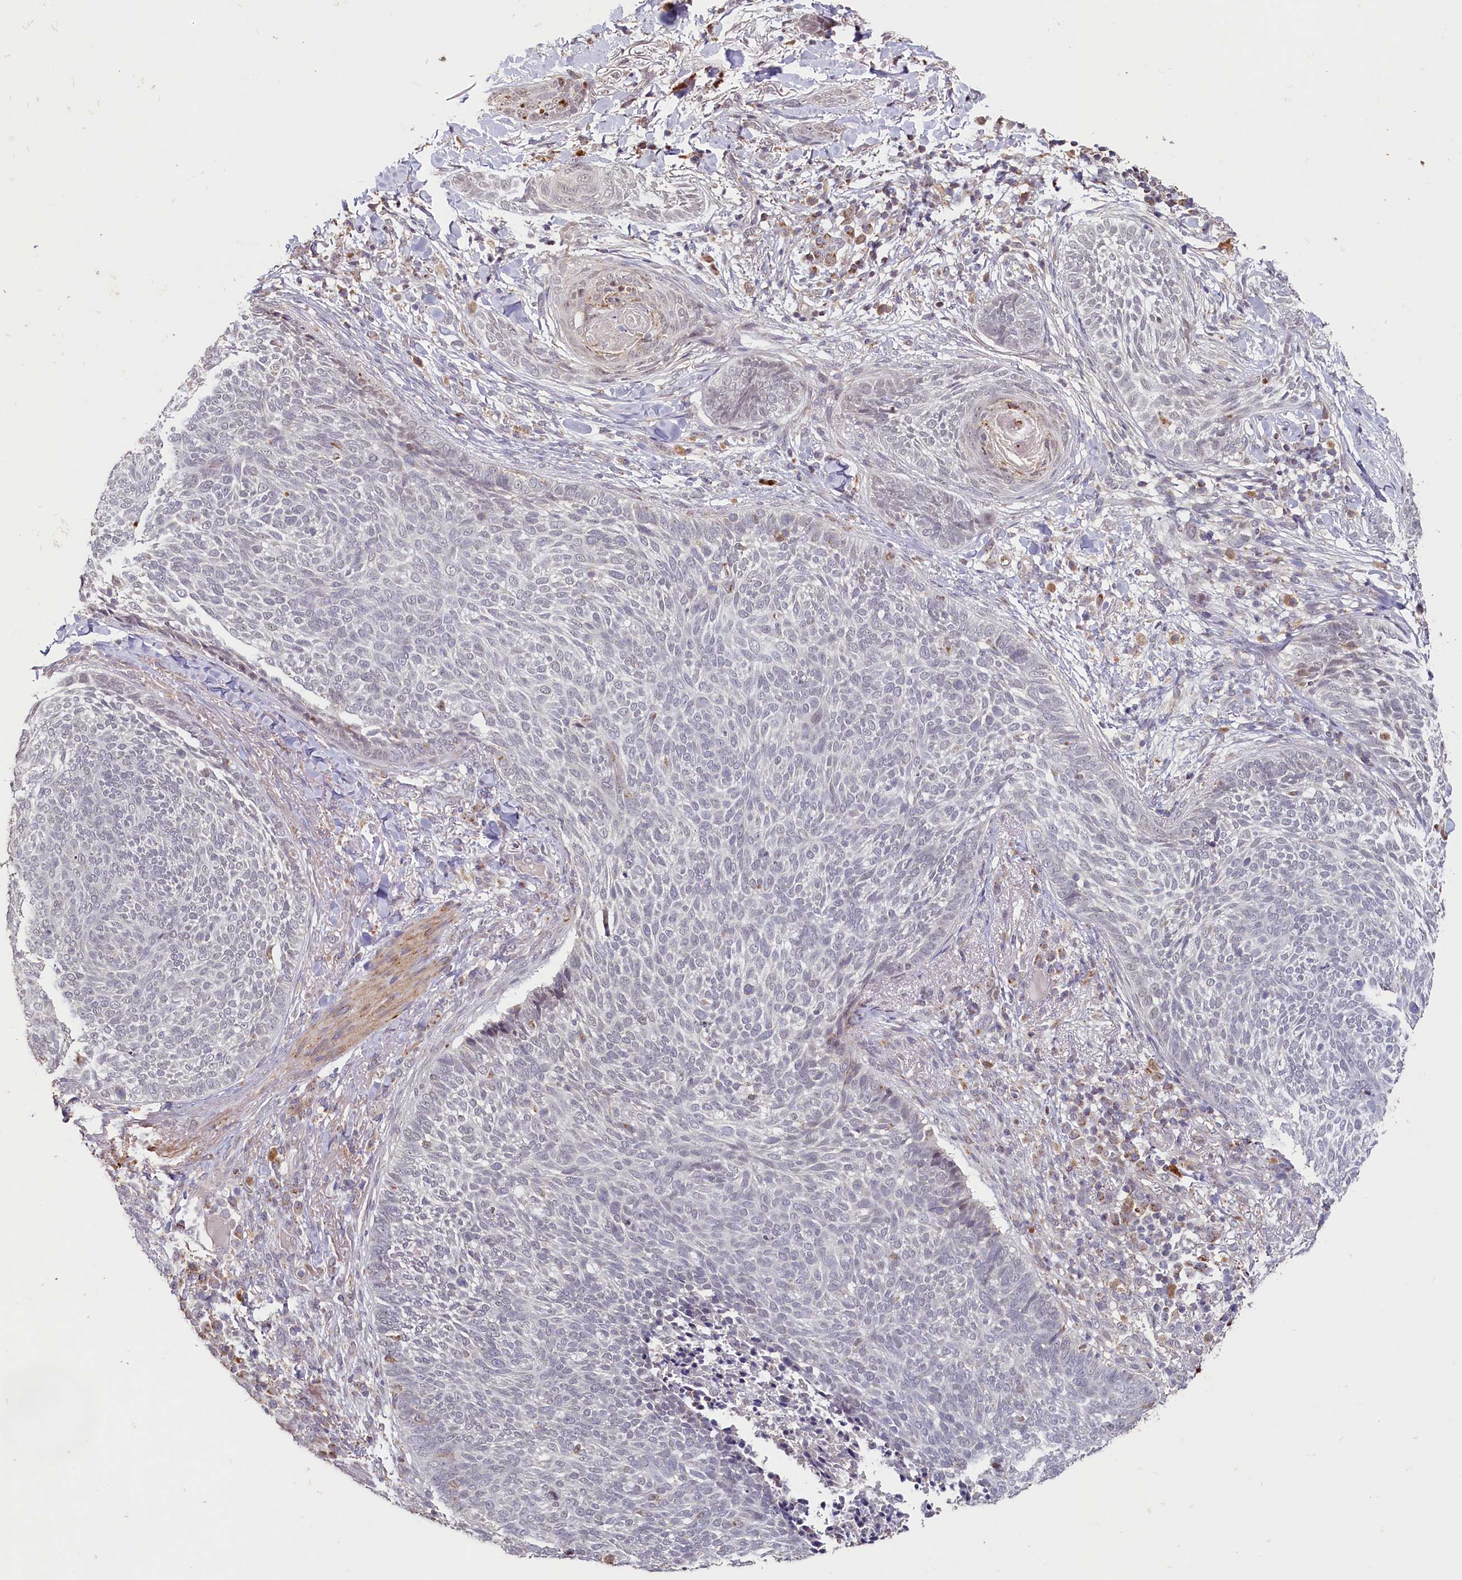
{"staining": {"intensity": "negative", "quantity": "none", "location": "none"}, "tissue": "skin cancer", "cell_type": "Tumor cells", "image_type": "cancer", "snomed": [{"axis": "morphology", "description": "Basal cell carcinoma"}, {"axis": "topography", "description": "Skin"}], "caption": "Immunohistochemistry histopathology image of human skin cancer stained for a protein (brown), which demonstrates no positivity in tumor cells.", "gene": "PDE6D", "patient": {"sex": "male", "age": 85}}